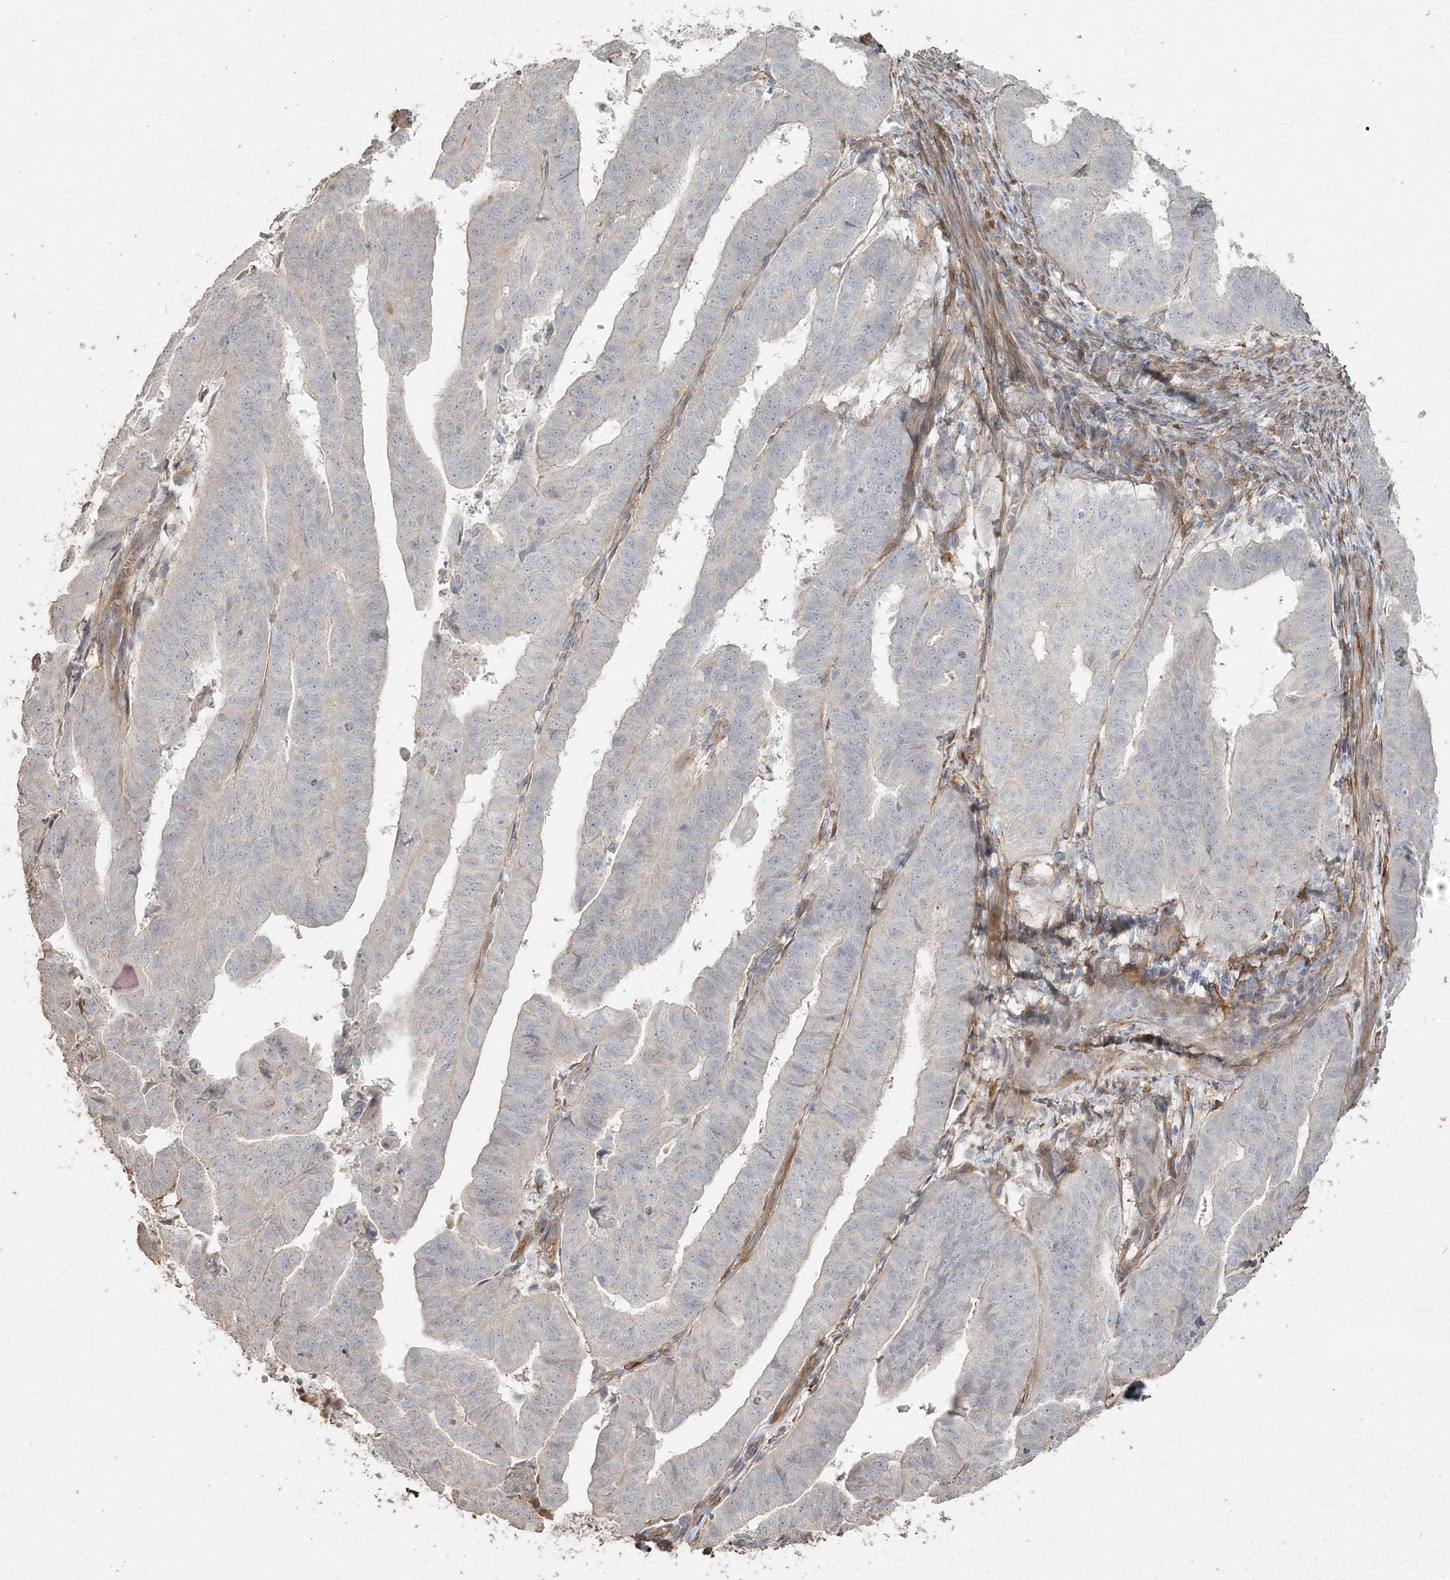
{"staining": {"intensity": "negative", "quantity": "none", "location": "none"}, "tissue": "endometrial cancer", "cell_type": "Tumor cells", "image_type": "cancer", "snomed": [{"axis": "morphology", "description": "Adenocarcinoma, NOS"}, {"axis": "topography", "description": "Uterus"}], "caption": "Micrograph shows no protein positivity in tumor cells of endometrial cancer tissue.", "gene": "RNF145", "patient": {"sex": "female", "age": 77}}